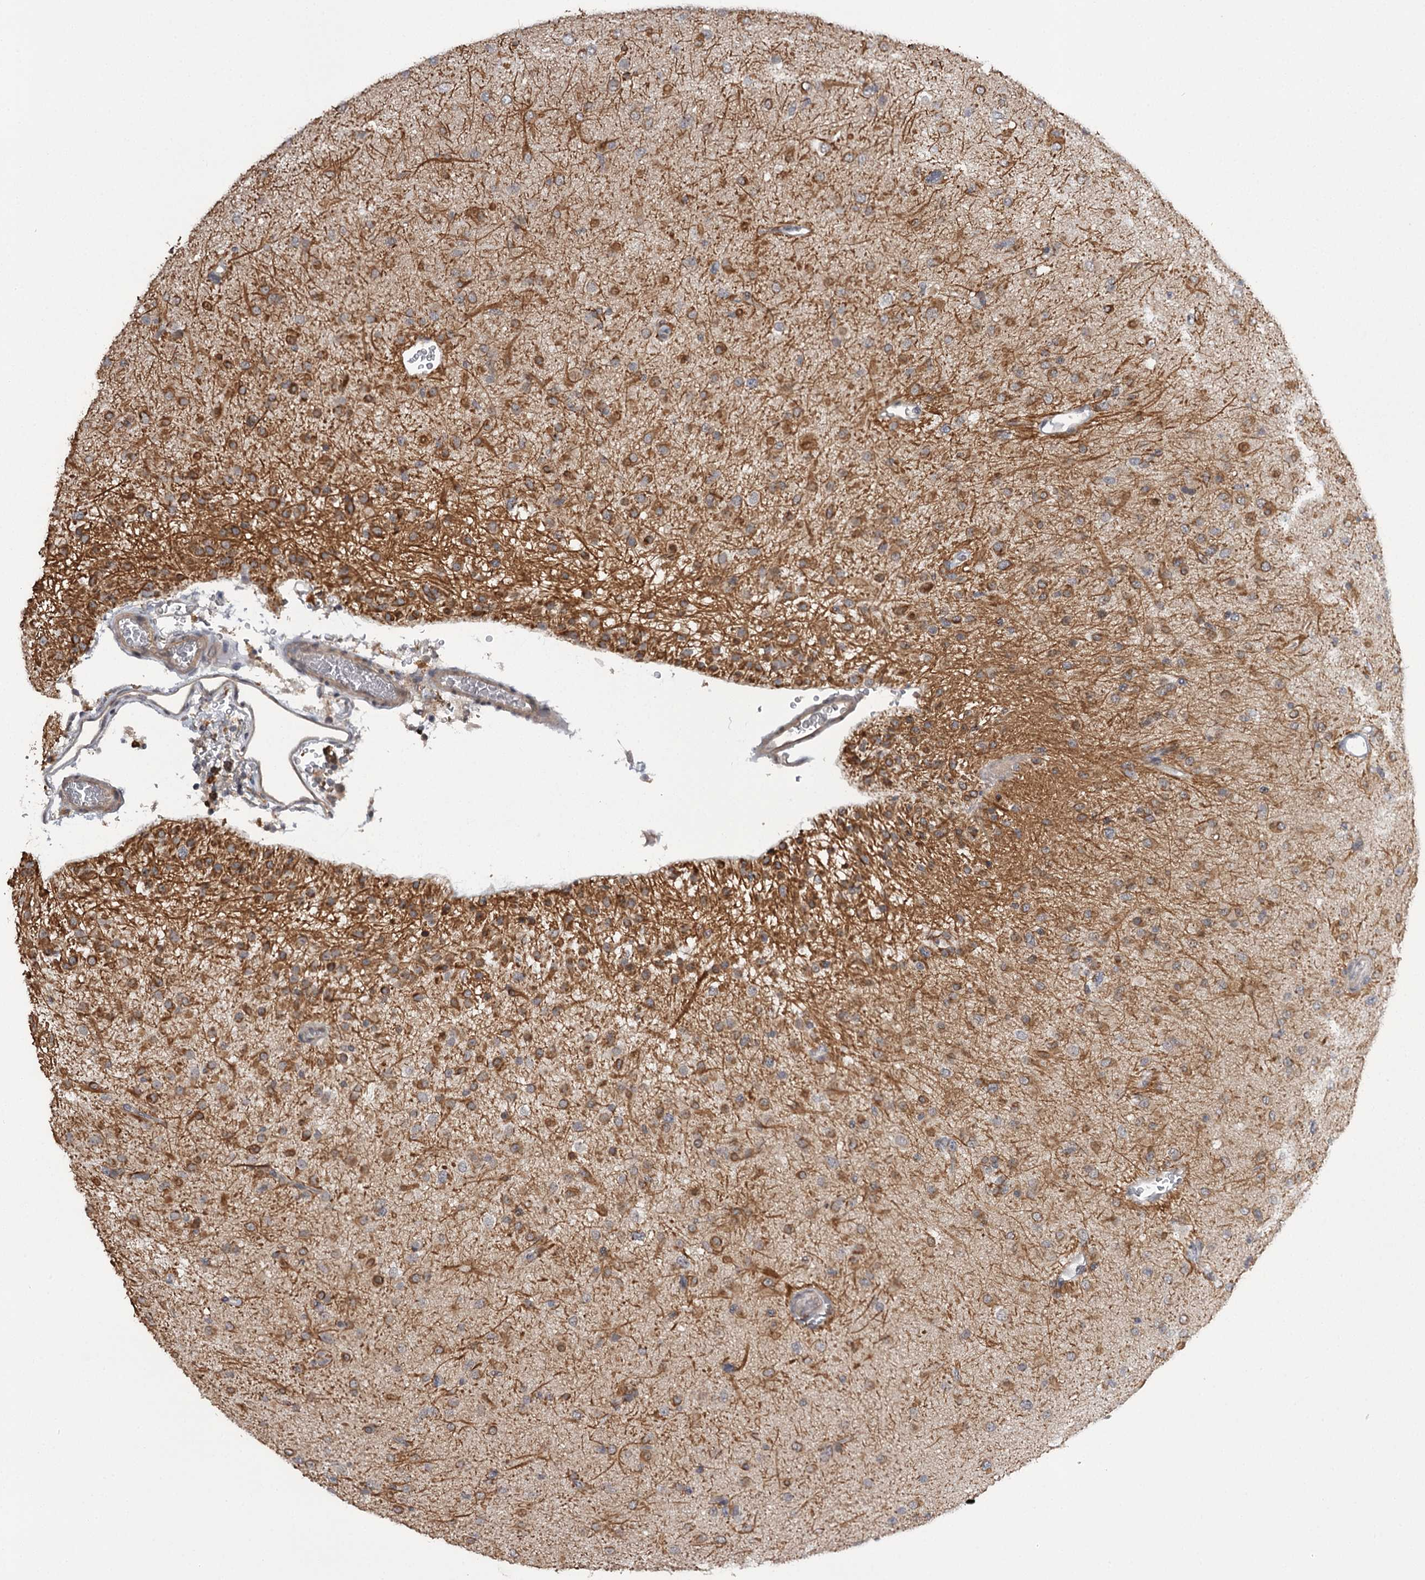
{"staining": {"intensity": "moderate", "quantity": "<25%", "location": "cytoplasmic/membranous"}, "tissue": "glioma", "cell_type": "Tumor cells", "image_type": "cancer", "snomed": [{"axis": "morphology", "description": "Glioma, malignant, Low grade"}, {"axis": "topography", "description": "Brain"}], "caption": "Human glioma stained for a protein (brown) exhibits moderate cytoplasmic/membranous positive staining in approximately <25% of tumor cells.", "gene": "CWF19L2", "patient": {"sex": "male", "age": 65}}